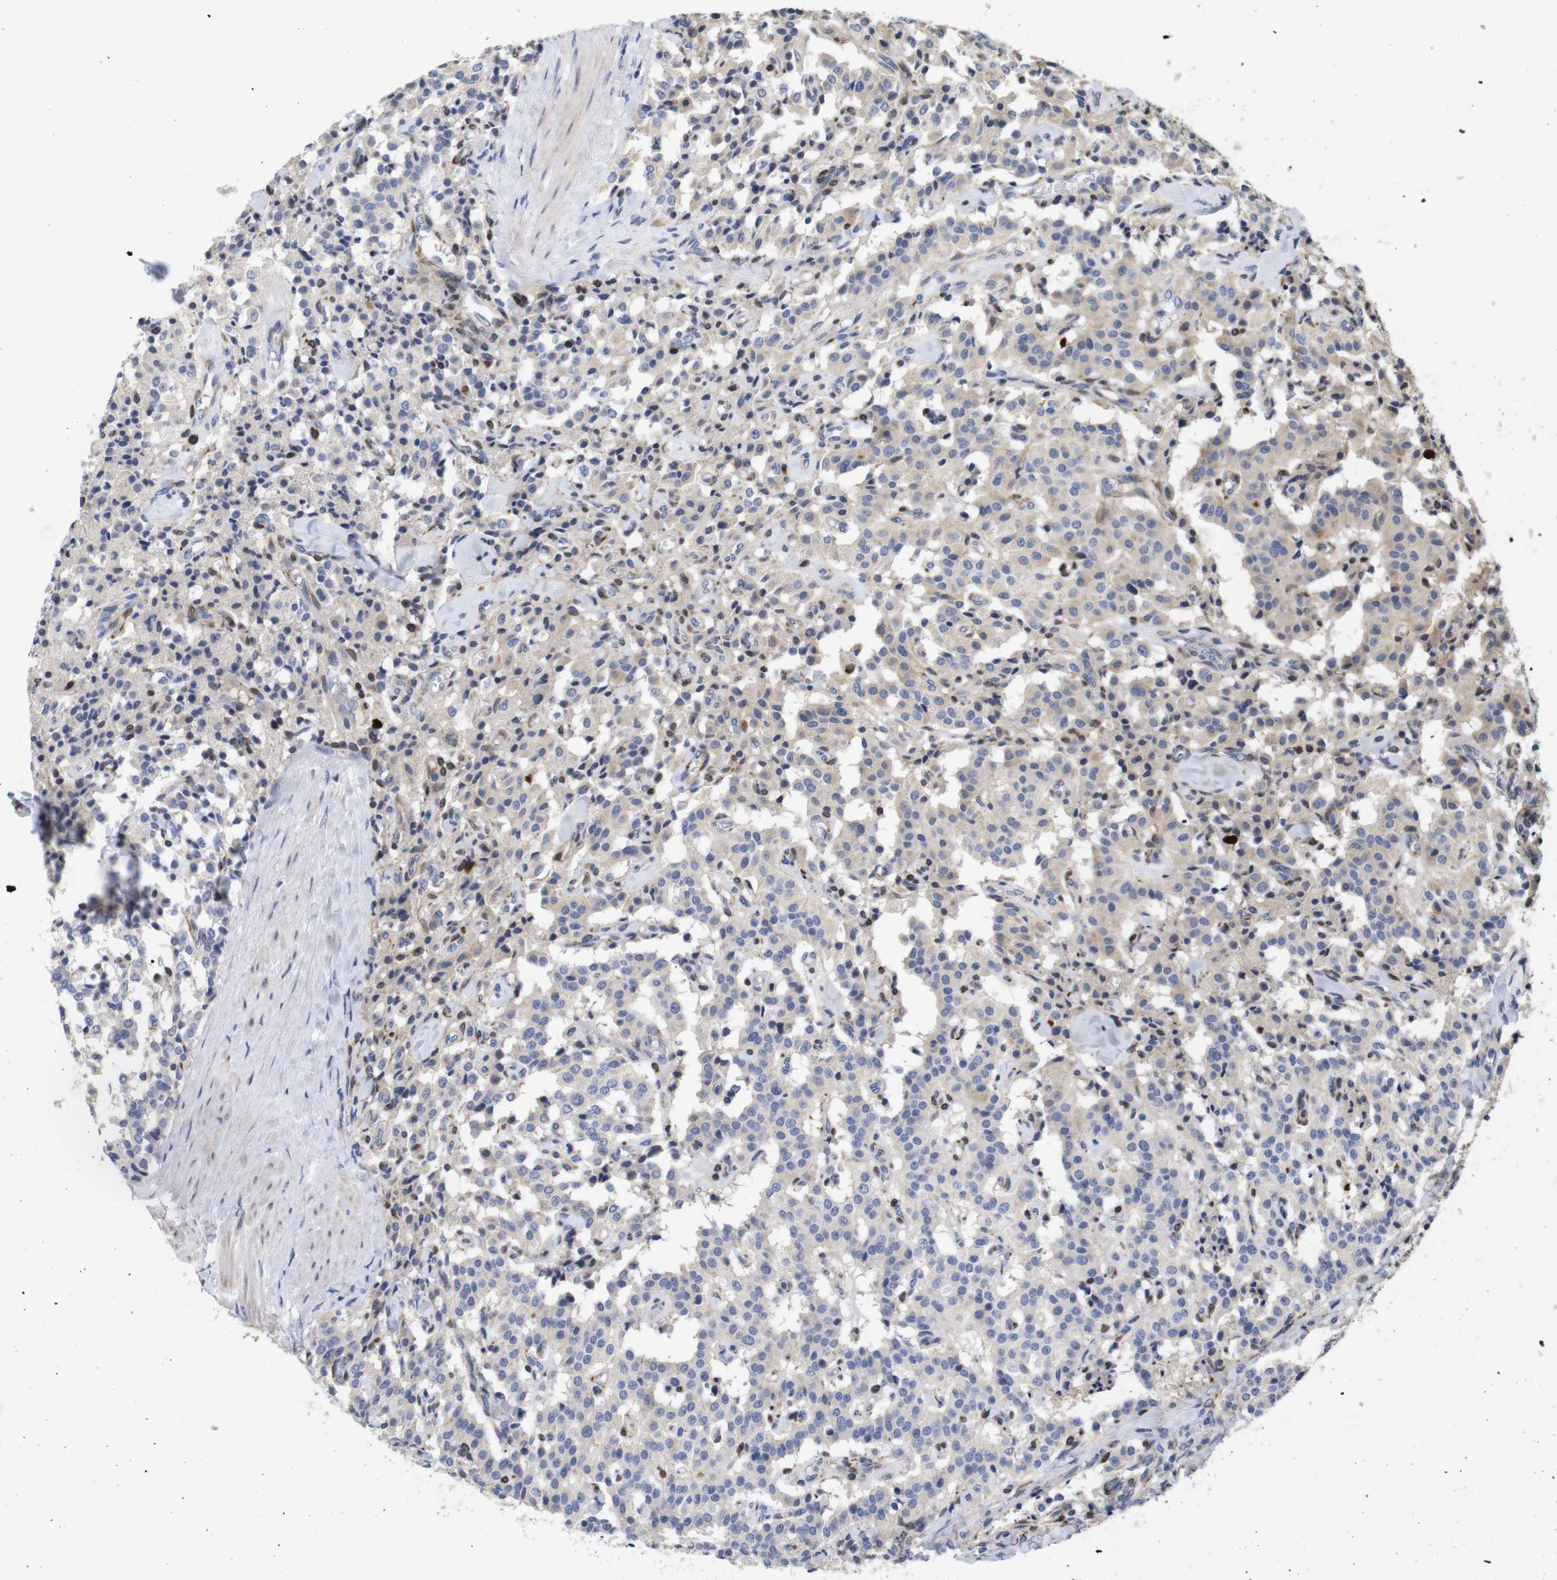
{"staining": {"intensity": "weak", "quantity": "<25%", "location": "cytoplasmic/membranous"}, "tissue": "carcinoid", "cell_type": "Tumor cells", "image_type": "cancer", "snomed": [{"axis": "morphology", "description": "Carcinoid, malignant, NOS"}, {"axis": "topography", "description": "Lung"}], "caption": "Carcinoid was stained to show a protein in brown. There is no significant positivity in tumor cells.", "gene": "SPRY3", "patient": {"sex": "male", "age": 30}}